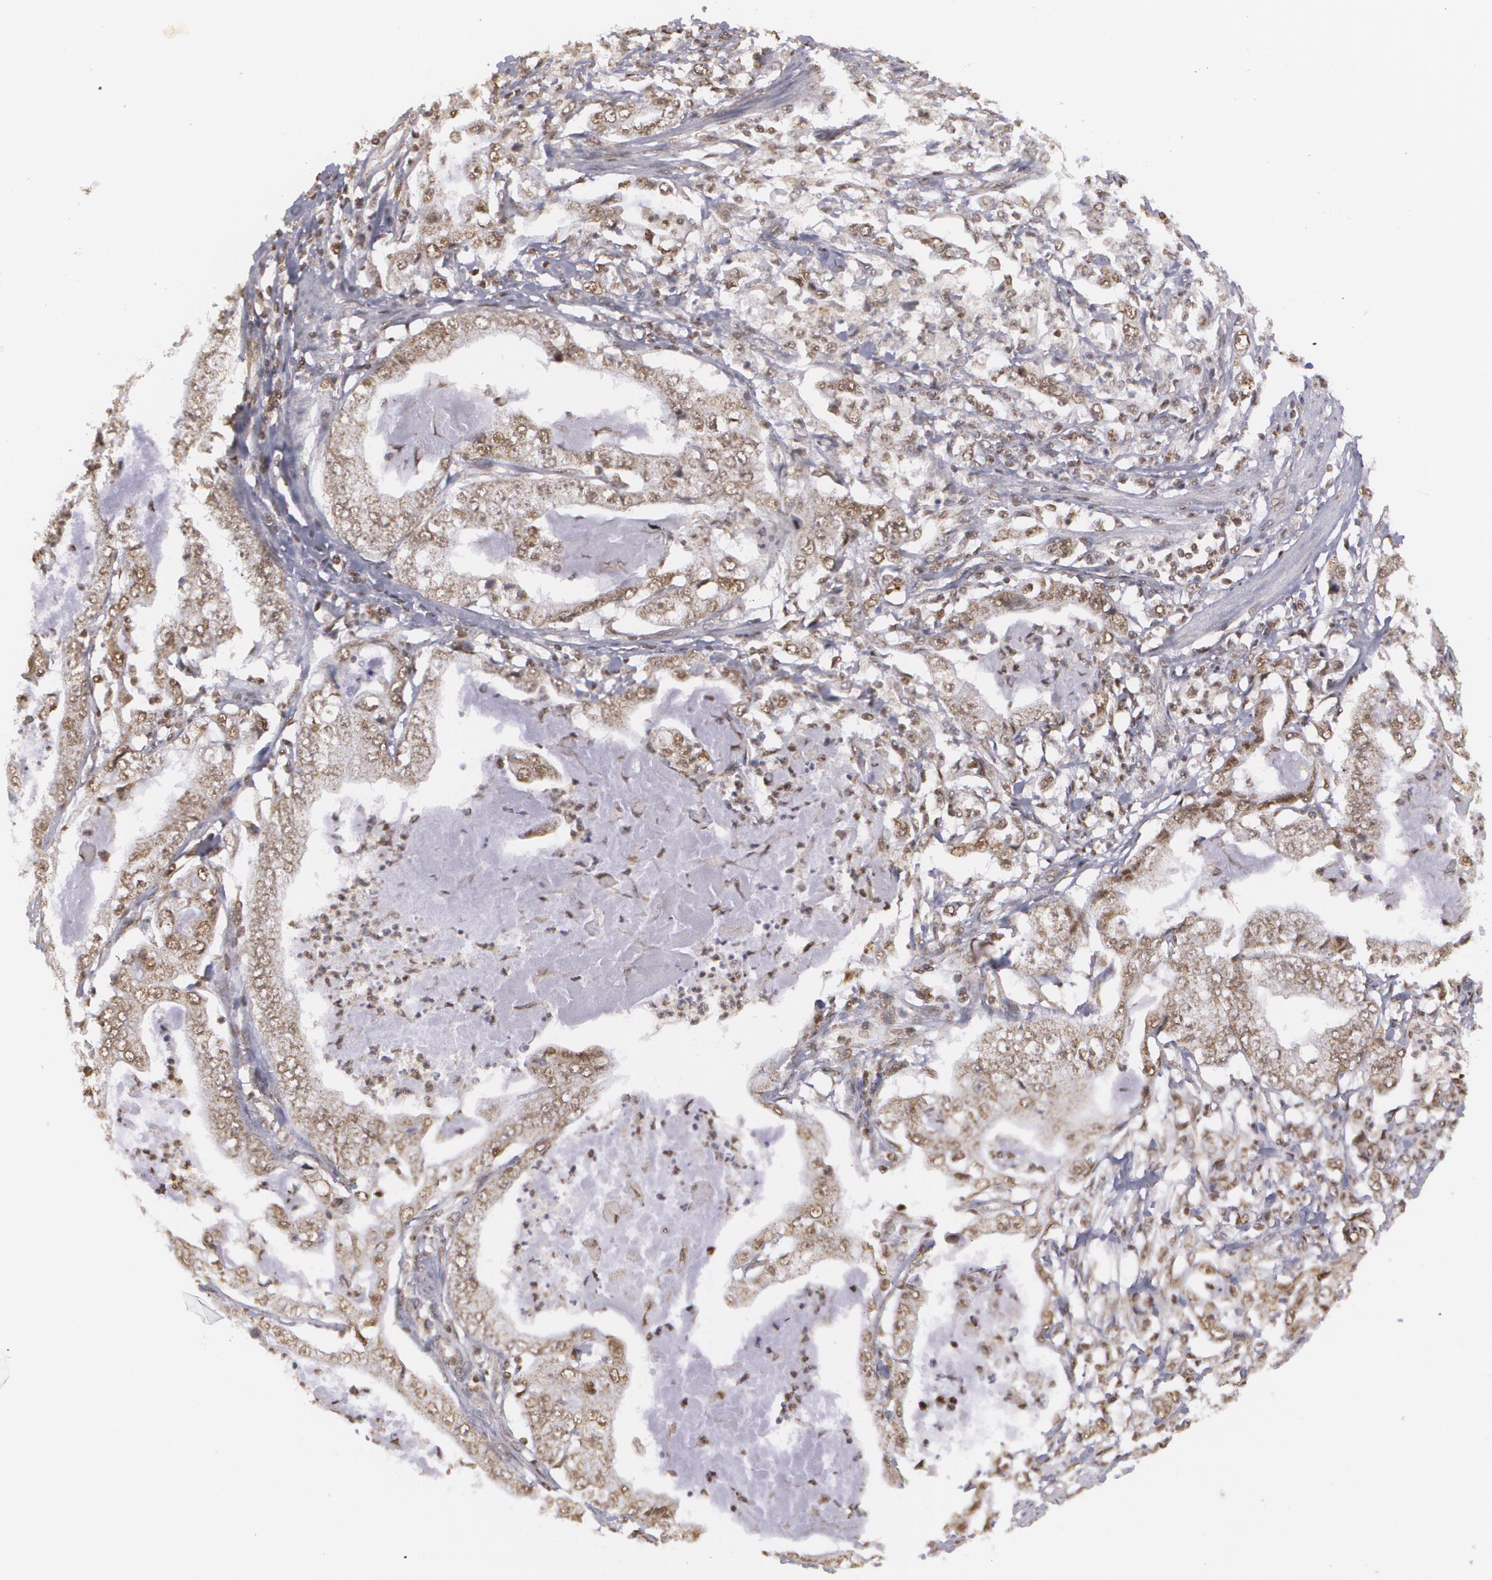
{"staining": {"intensity": "moderate", "quantity": ">75%", "location": "nuclear"}, "tissue": "stomach cancer", "cell_type": "Tumor cells", "image_type": "cancer", "snomed": [{"axis": "morphology", "description": "Adenocarcinoma, NOS"}, {"axis": "topography", "description": "Pancreas"}, {"axis": "topography", "description": "Stomach, upper"}], "caption": "IHC staining of stomach cancer (adenocarcinoma), which shows medium levels of moderate nuclear staining in about >75% of tumor cells indicating moderate nuclear protein staining. The staining was performed using DAB (3,3'-diaminobenzidine) (brown) for protein detection and nuclei were counterstained in hematoxylin (blue).", "gene": "MXD1", "patient": {"sex": "male", "age": 77}}